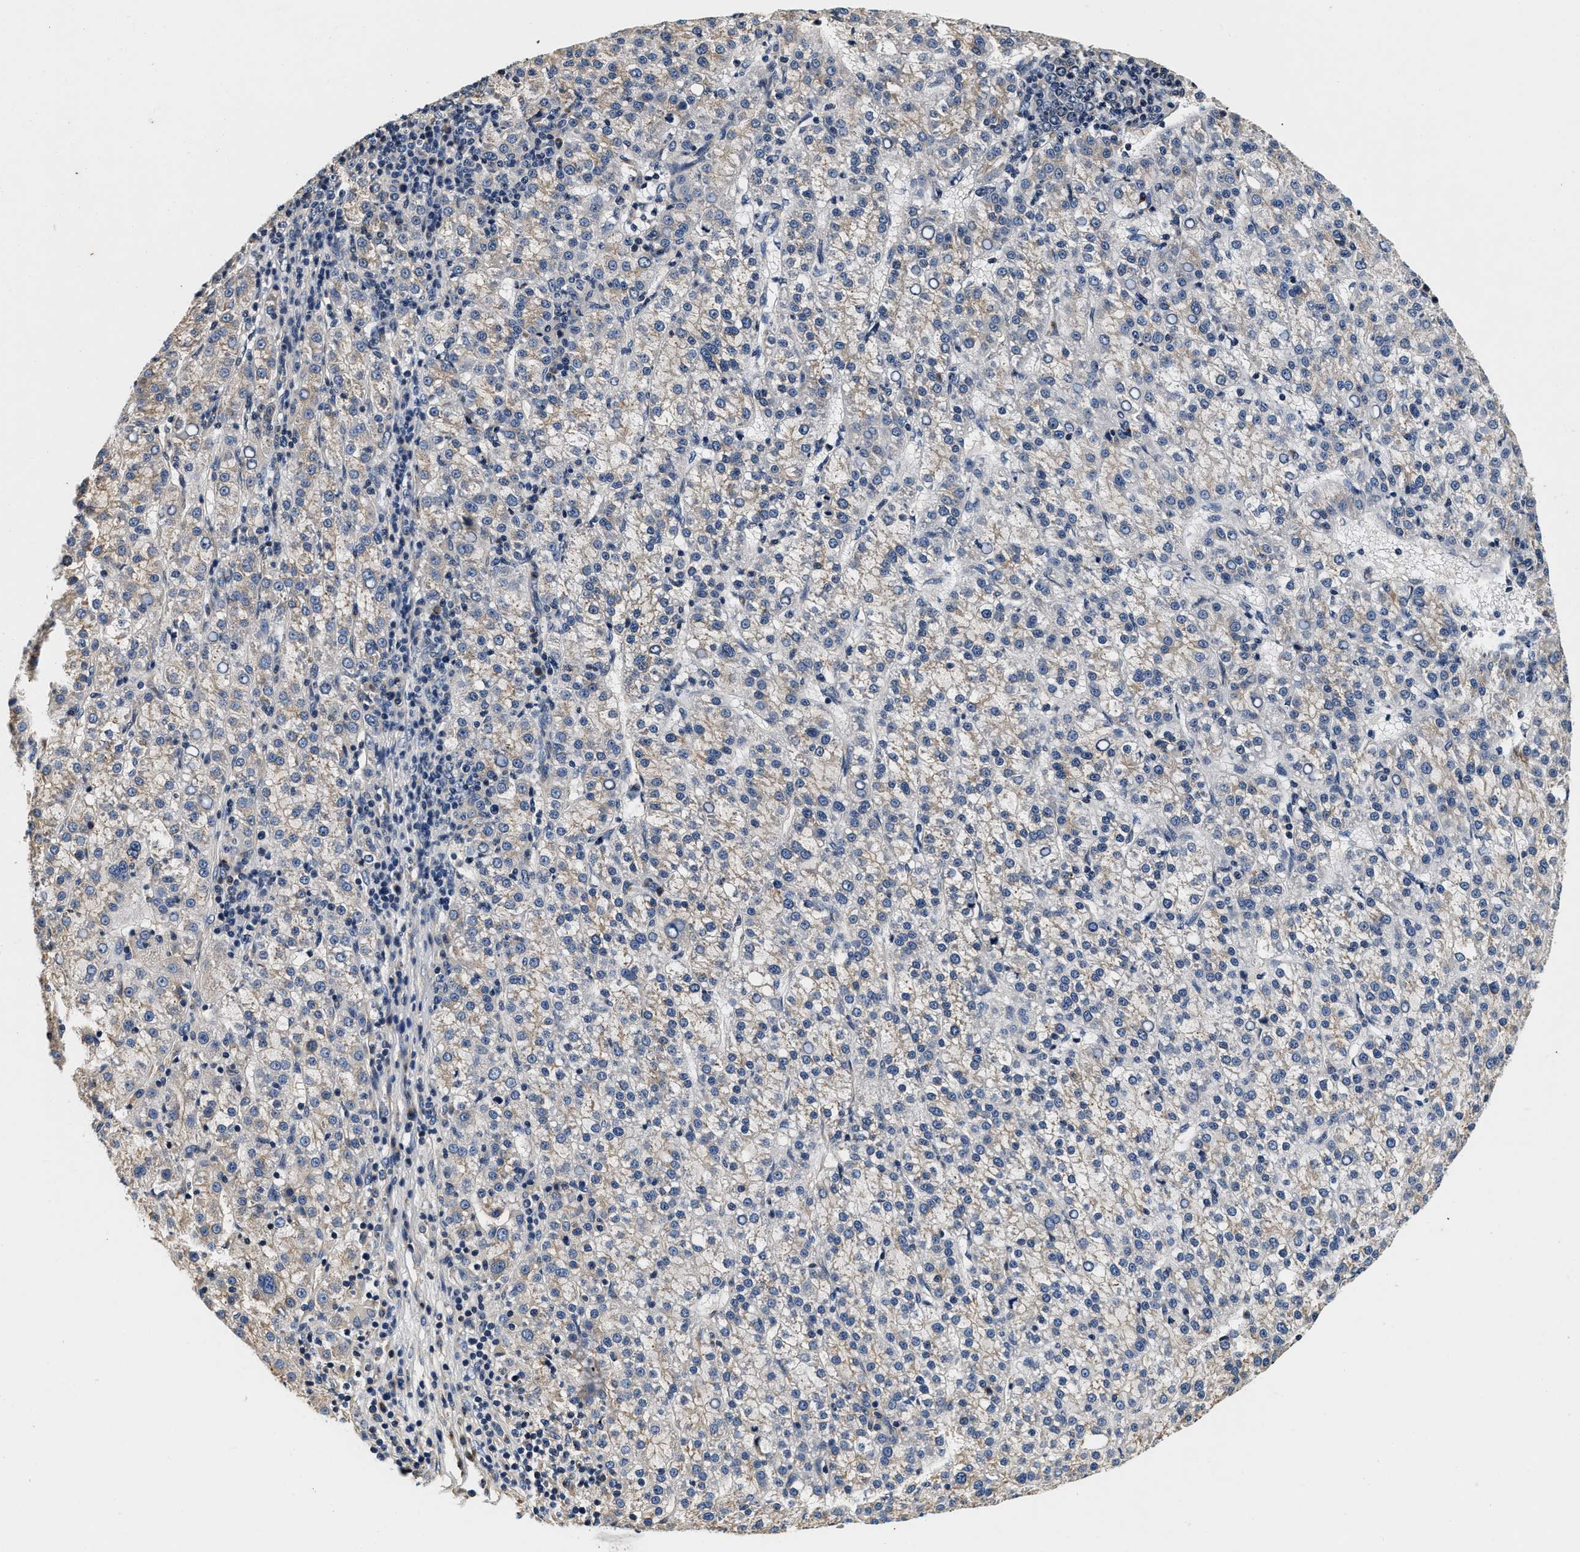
{"staining": {"intensity": "weak", "quantity": "<25%", "location": "cytoplasmic/membranous"}, "tissue": "liver cancer", "cell_type": "Tumor cells", "image_type": "cancer", "snomed": [{"axis": "morphology", "description": "Carcinoma, Hepatocellular, NOS"}, {"axis": "topography", "description": "Liver"}], "caption": "Immunohistochemical staining of human liver hepatocellular carcinoma shows no significant expression in tumor cells. (DAB (3,3'-diaminobenzidine) immunohistochemistry (IHC), high magnification).", "gene": "ABCG8", "patient": {"sex": "female", "age": 58}}